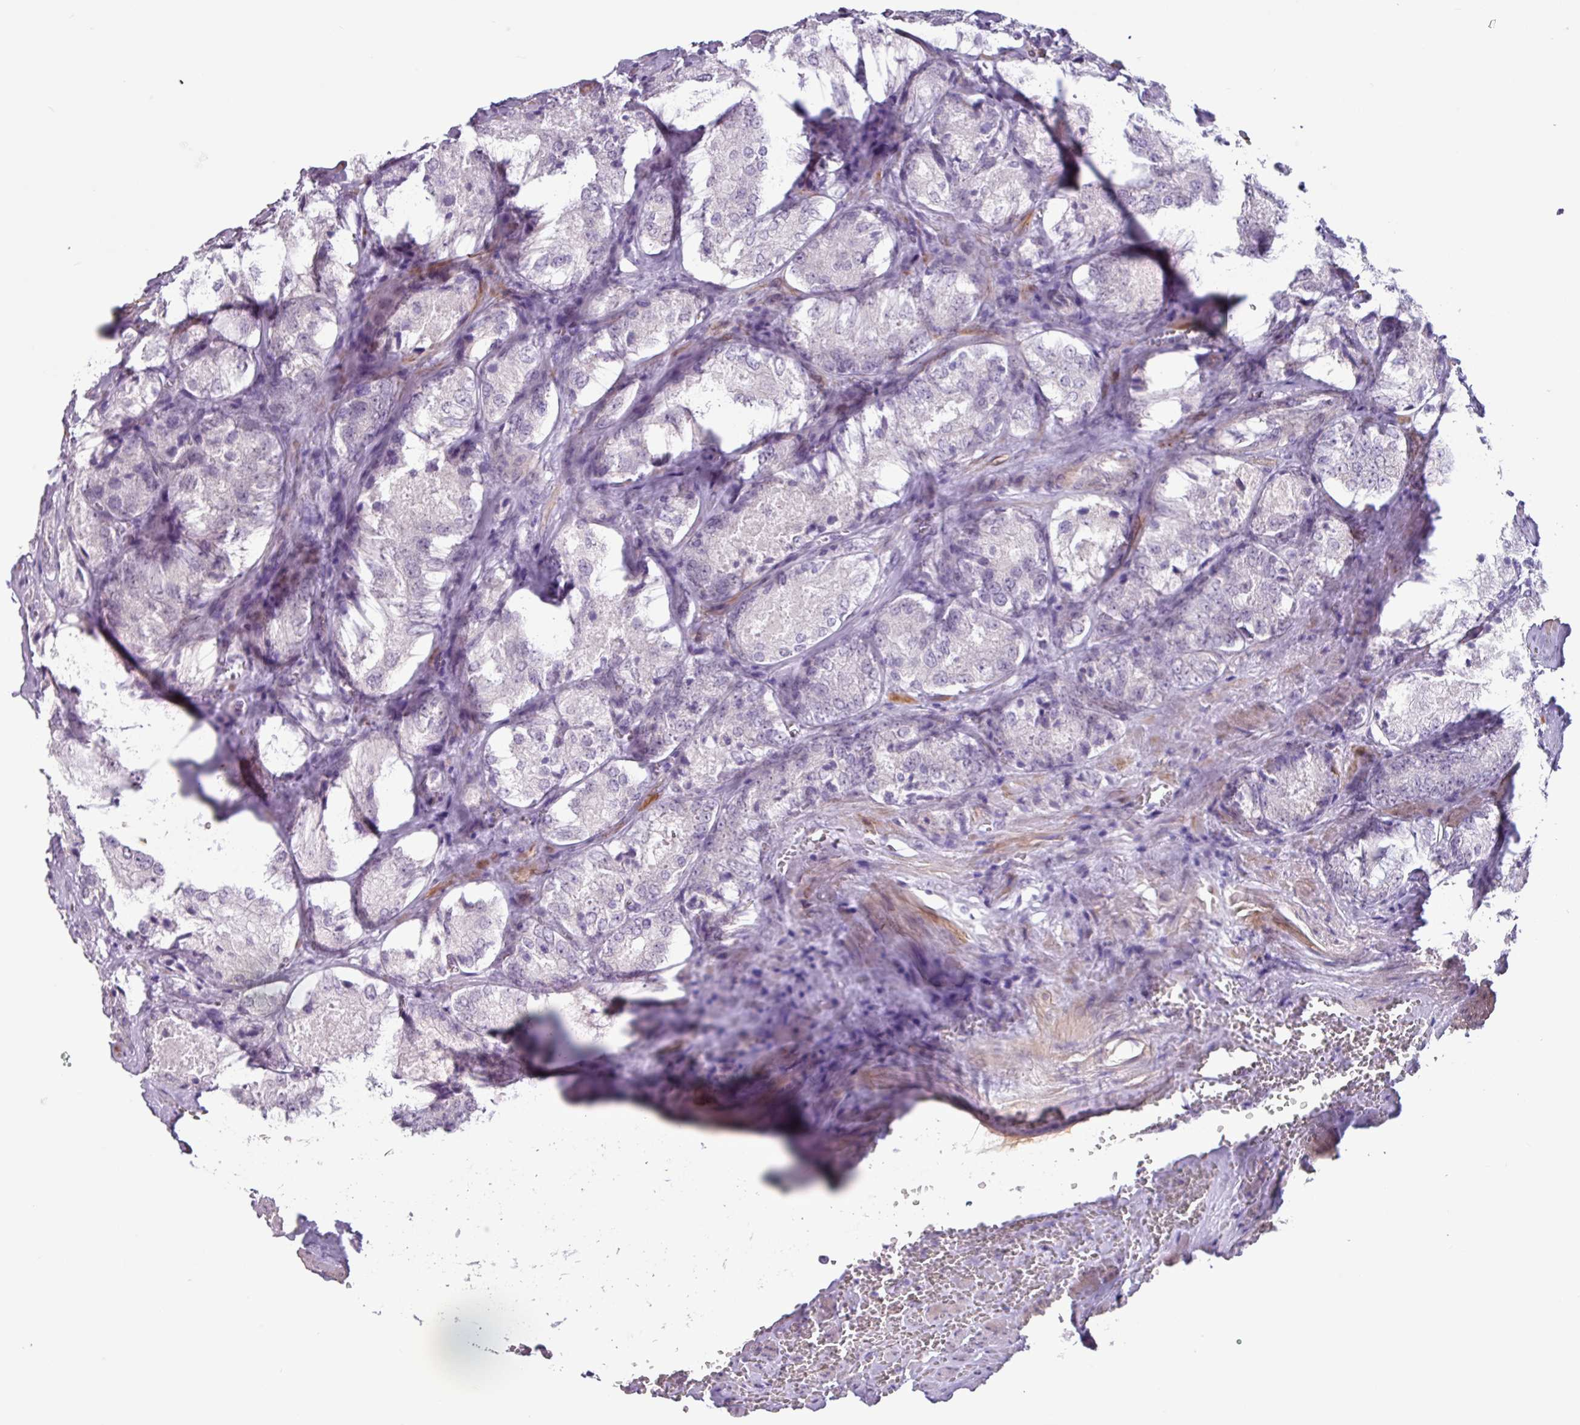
{"staining": {"intensity": "negative", "quantity": "none", "location": "none"}, "tissue": "prostate cancer", "cell_type": "Tumor cells", "image_type": "cancer", "snomed": [{"axis": "morphology", "description": "Adenocarcinoma, Low grade"}, {"axis": "topography", "description": "Prostate"}], "caption": "Low-grade adenocarcinoma (prostate) was stained to show a protein in brown. There is no significant staining in tumor cells. (Immunohistochemistry (ihc), brightfield microscopy, high magnification).", "gene": "OTX1", "patient": {"sex": "male", "age": 68}}